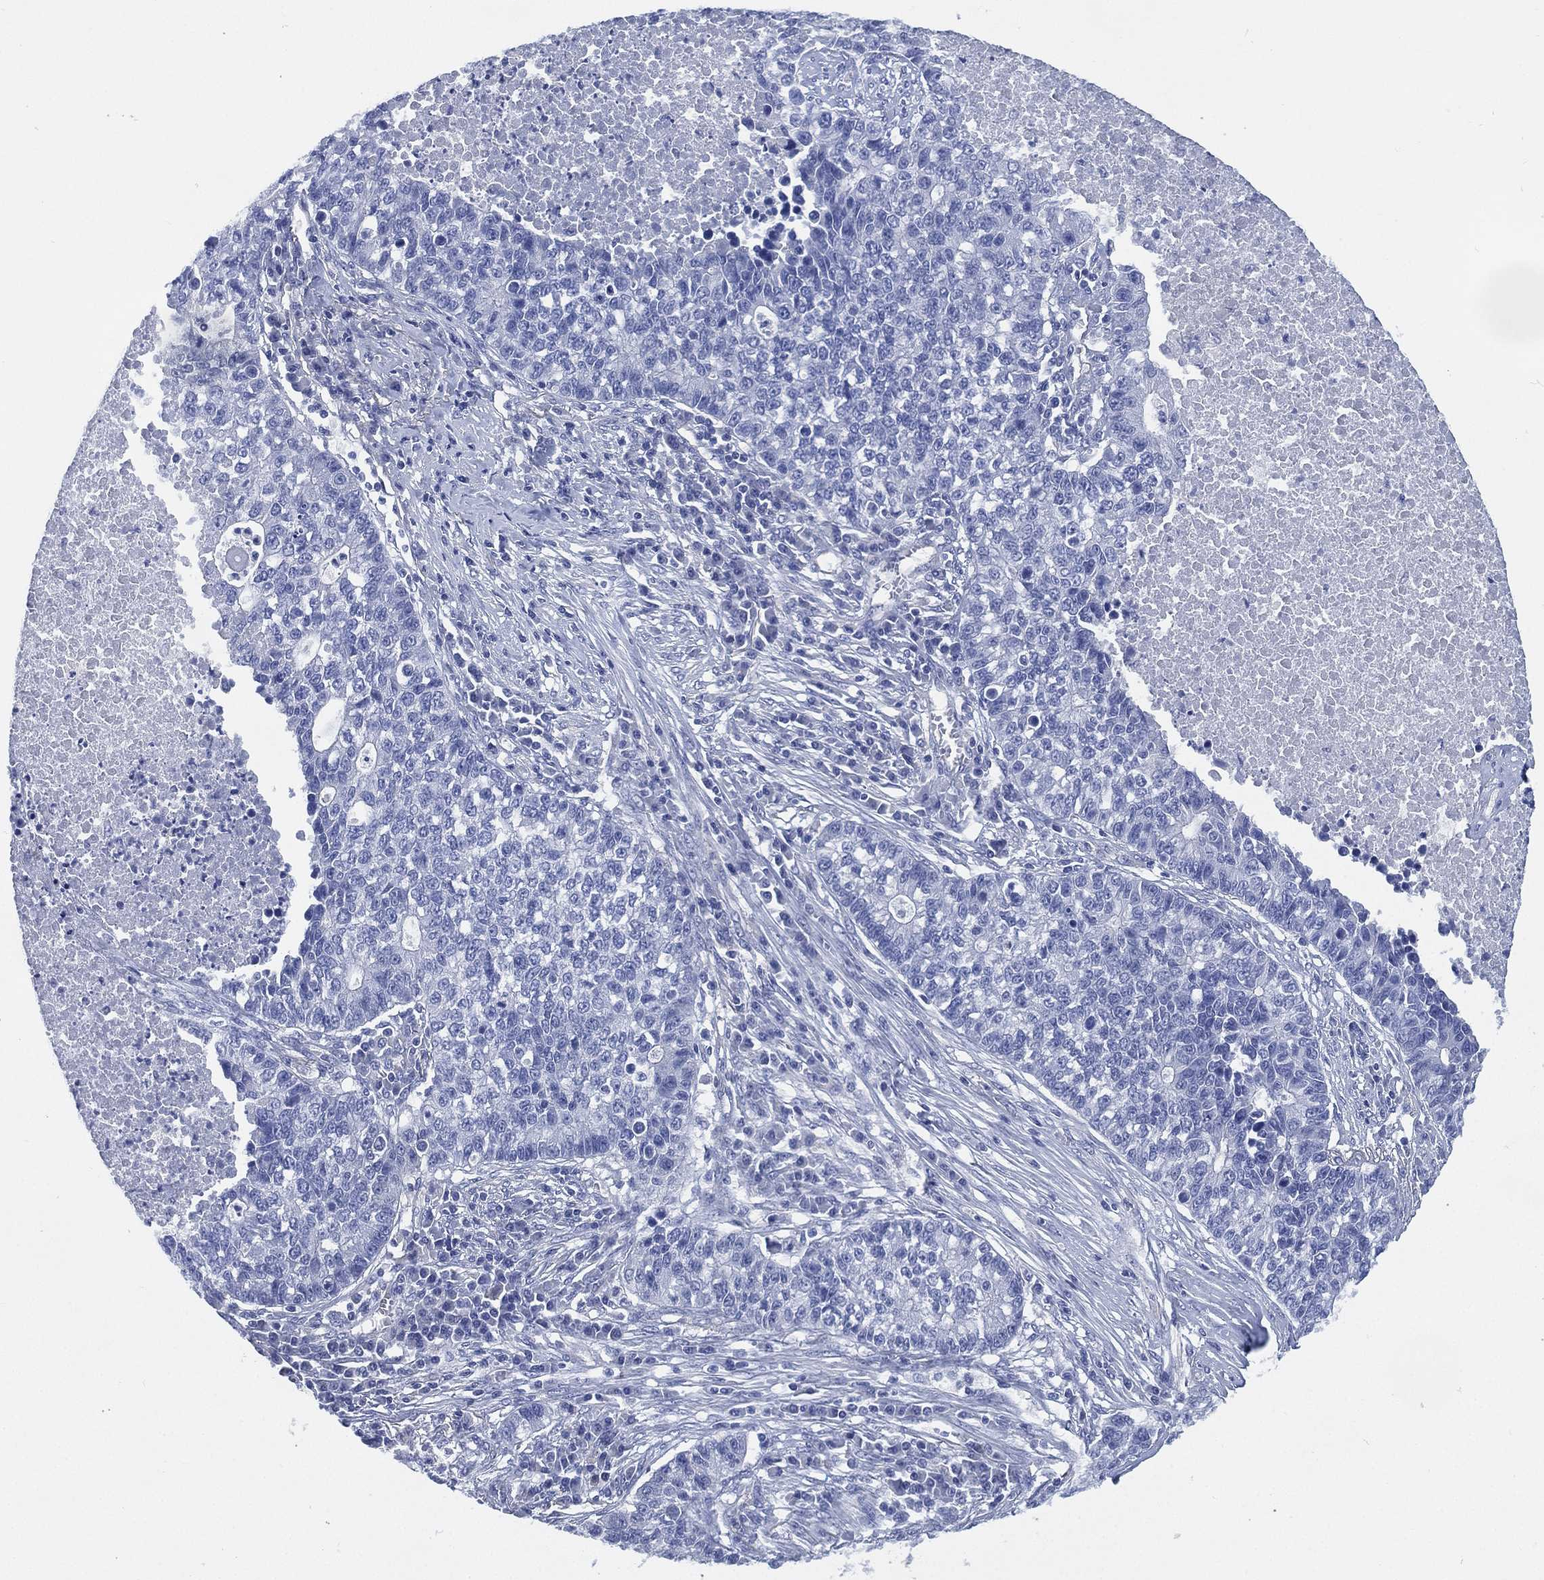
{"staining": {"intensity": "negative", "quantity": "none", "location": "none"}, "tissue": "lung cancer", "cell_type": "Tumor cells", "image_type": "cancer", "snomed": [{"axis": "morphology", "description": "Adenocarcinoma, NOS"}, {"axis": "topography", "description": "Lung"}], "caption": "Tumor cells are negative for protein expression in human lung cancer (adenocarcinoma).", "gene": "CCDC70", "patient": {"sex": "male", "age": 57}}